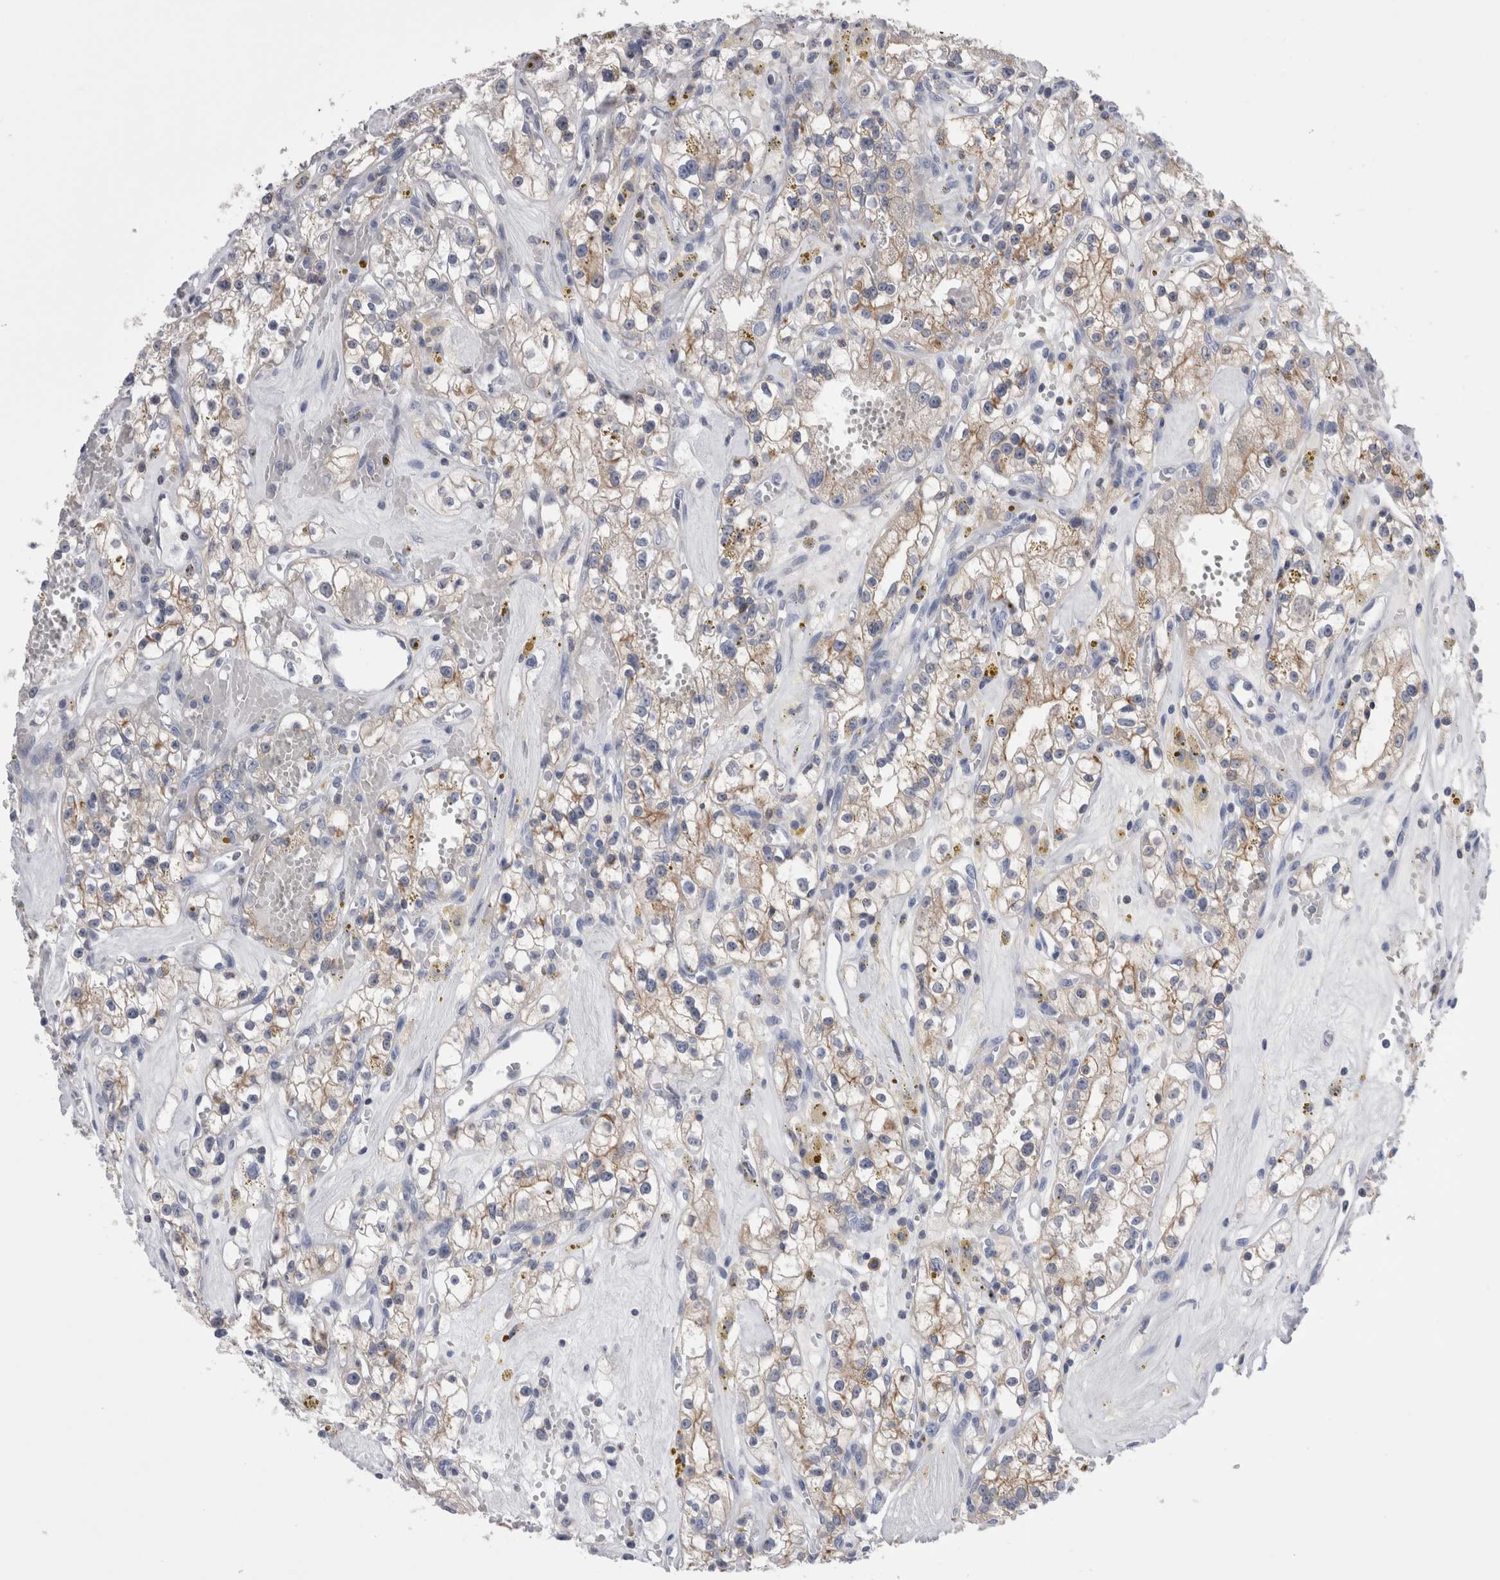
{"staining": {"intensity": "weak", "quantity": ">75%", "location": "cytoplasmic/membranous"}, "tissue": "renal cancer", "cell_type": "Tumor cells", "image_type": "cancer", "snomed": [{"axis": "morphology", "description": "Adenocarcinoma, NOS"}, {"axis": "topography", "description": "Kidney"}], "caption": "Human renal adenocarcinoma stained with a brown dye displays weak cytoplasmic/membranous positive expression in approximately >75% of tumor cells.", "gene": "DCTN6", "patient": {"sex": "male", "age": 56}}